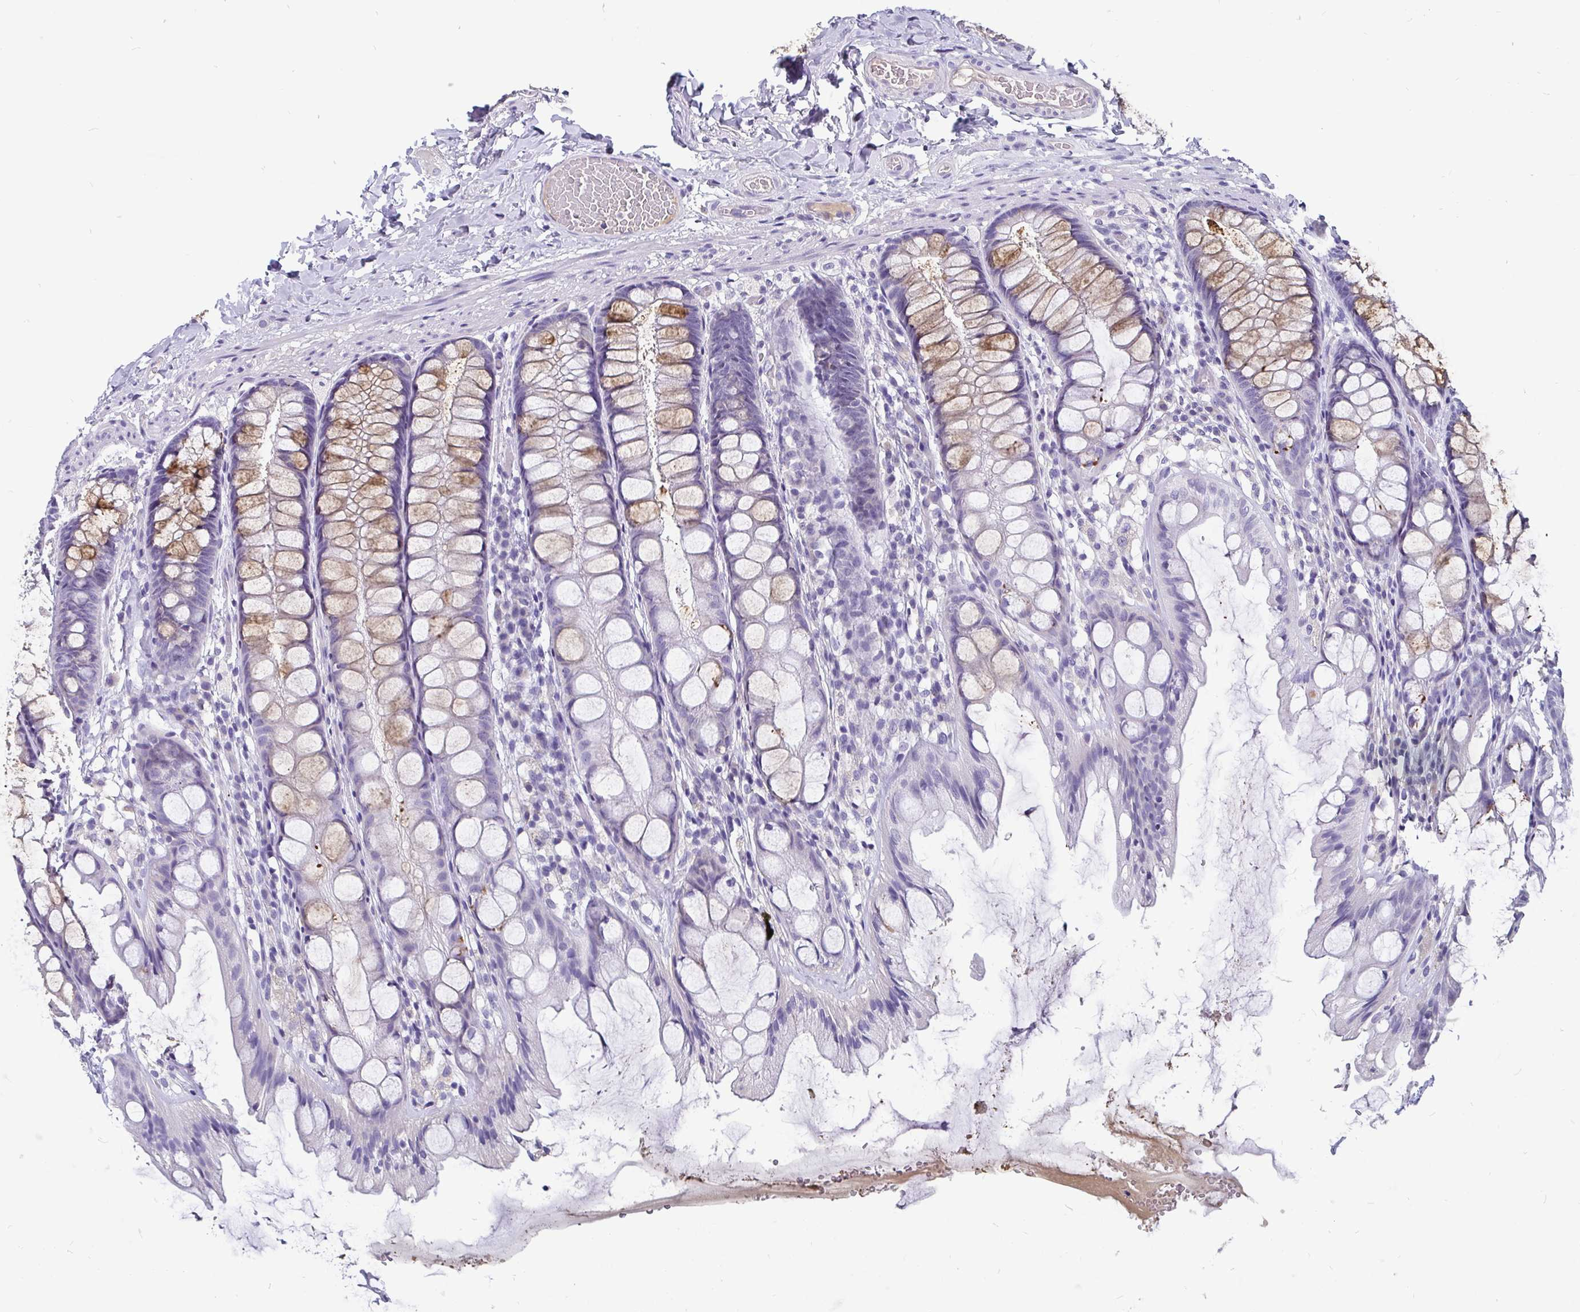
{"staining": {"intensity": "negative", "quantity": "none", "location": "none"}, "tissue": "colon", "cell_type": "Endothelial cells", "image_type": "normal", "snomed": [{"axis": "morphology", "description": "Normal tissue, NOS"}, {"axis": "topography", "description": "Colon"}], "caption": "DAB immunohistochemical staining of unremarkable colon exhibits no significant expression in endothelial cells.", "gene": "ADAMTS6", "patient": {"sex": "male", "age": 47}}